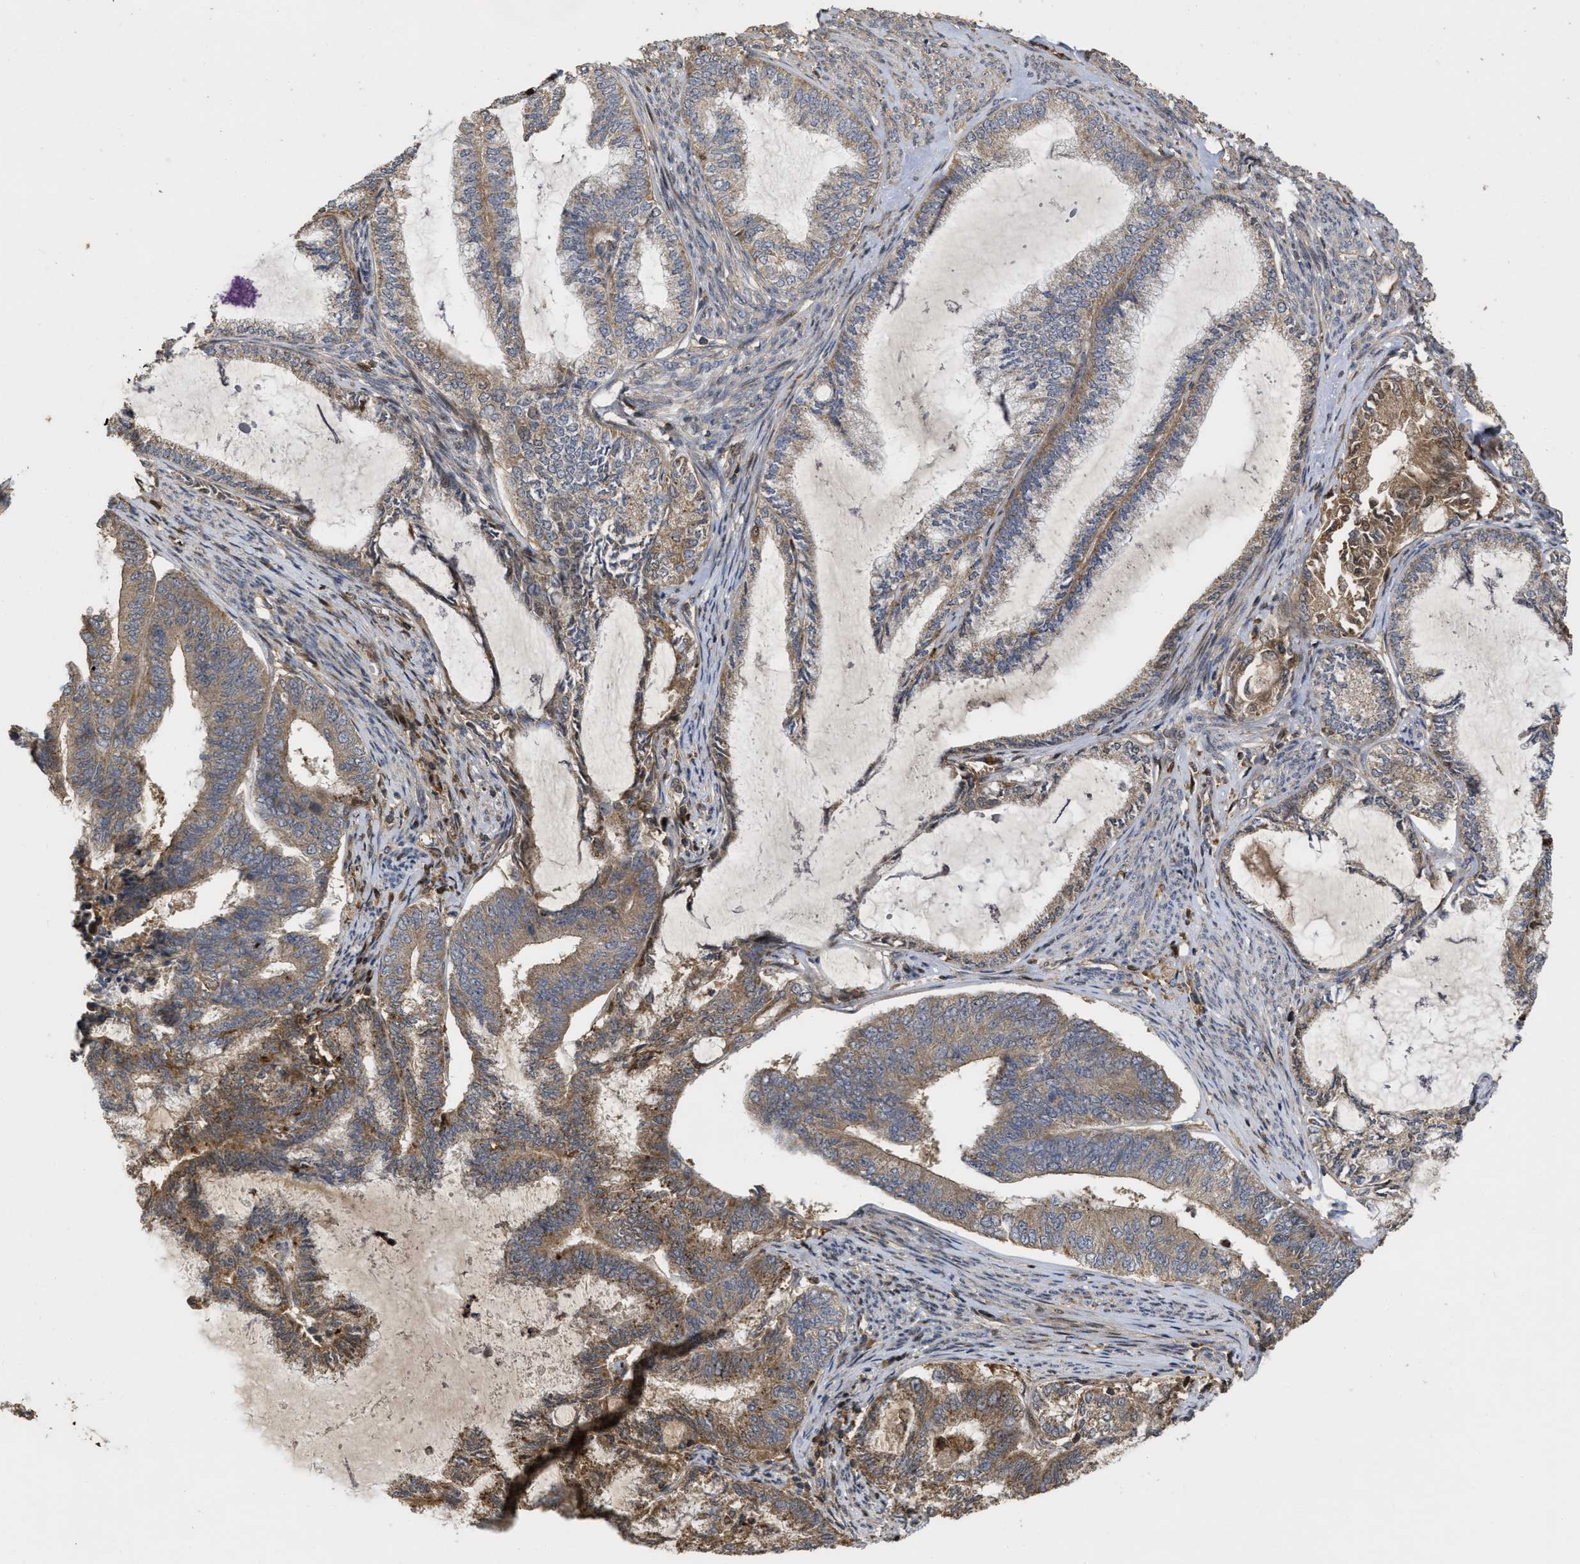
{"staining": {"intensity": "moderate", "quantity": "25%-75%", "location": "cytoplasmic/membranous"}, "tissue": "endometrial cancer", "cell_type": "Tumor cells", "image_type": "cancer", "snomed": [{"axis": "morphology", "description": "Adenocarcinoma, NOS"}, {"axis": "topography", "description": "Endometrium"}], "caption": "Endometrial cancer was stained to show a protein in brown. There is medium levels of moderate cytoplasmic/membranous expression in about 25%-75% of tumor cells. (IHC, brightfield microscopy, high magnification).", "gene": "CBR3", "patient": {"sex": "female", "age": 86}}